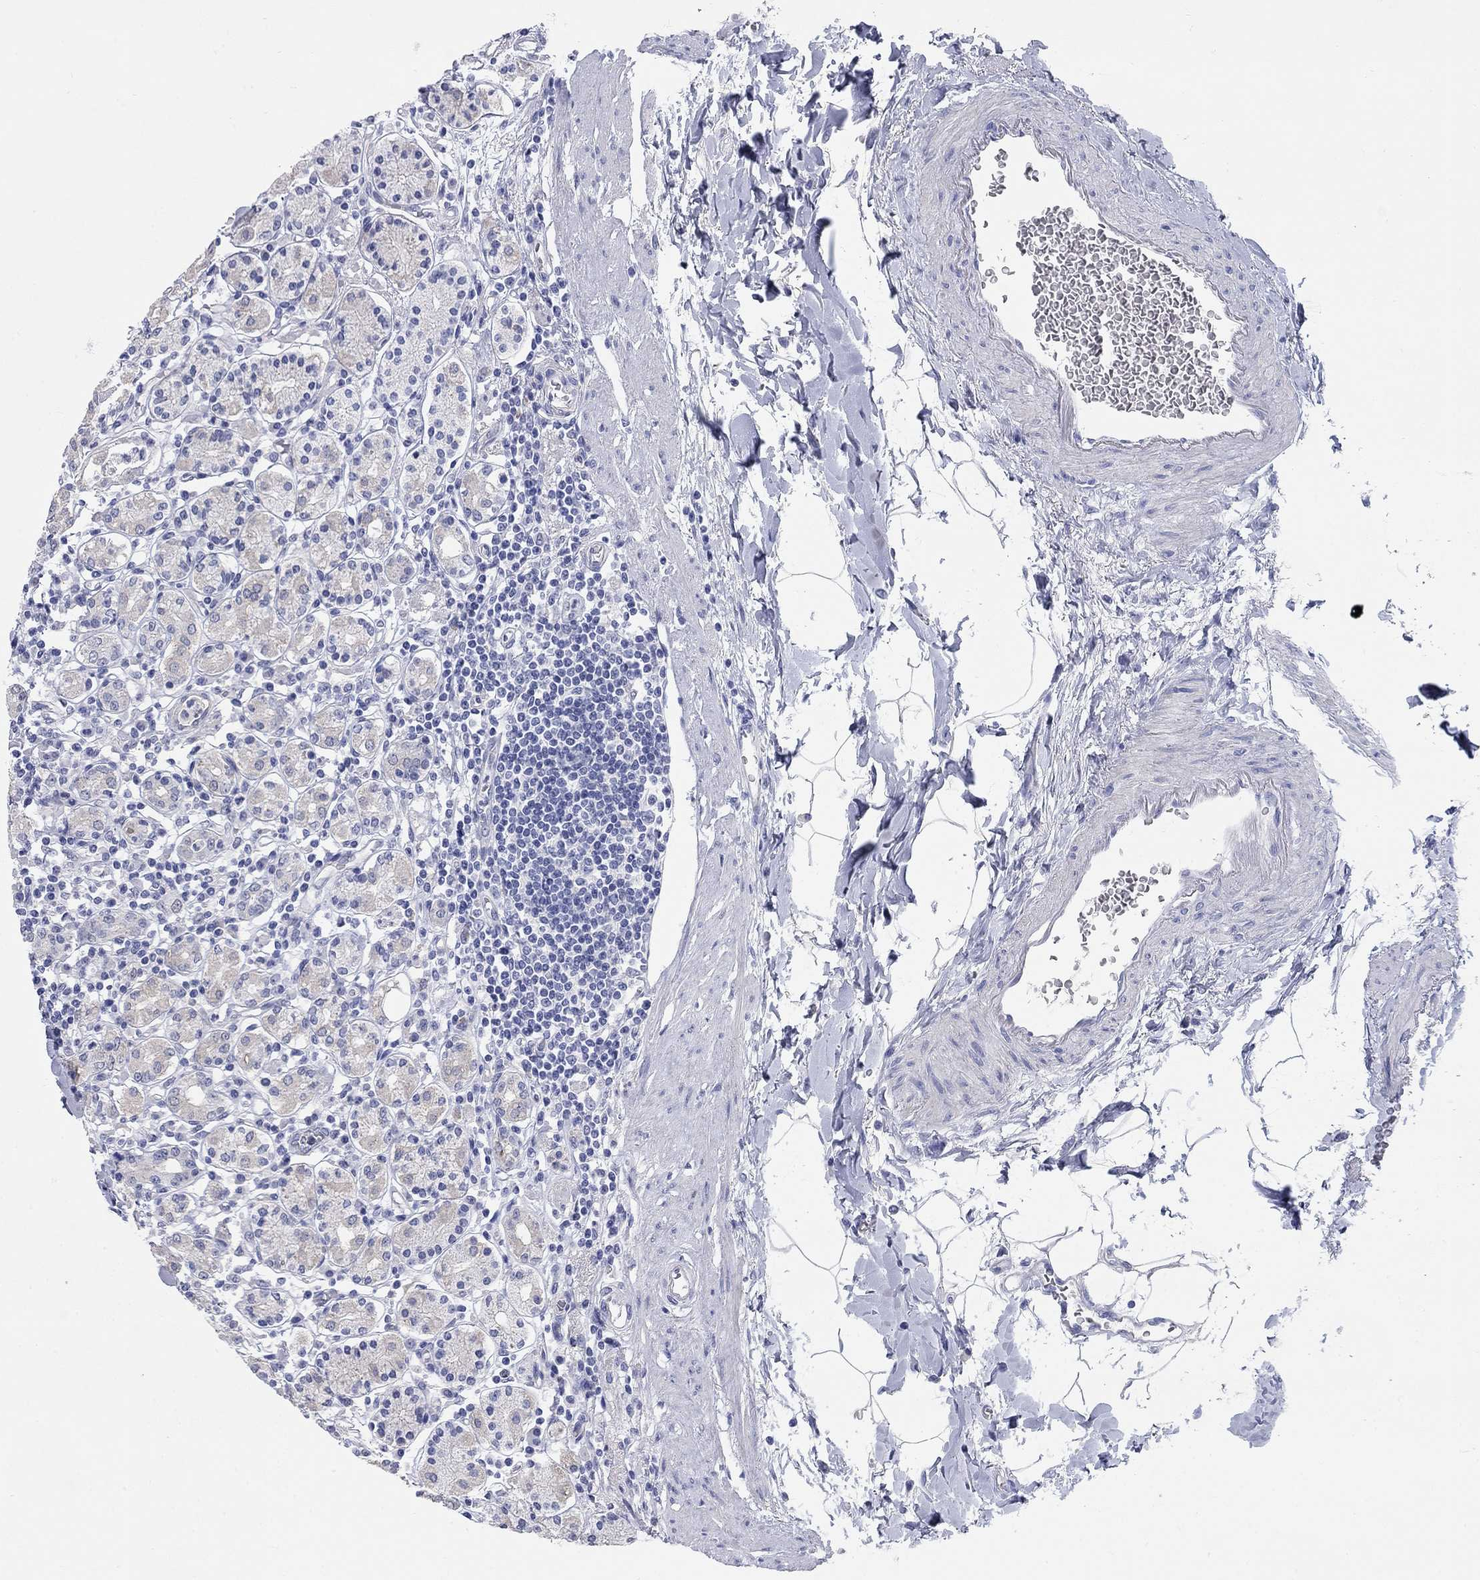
{"staining": {"intensity": "weak", "quantity": "<25%", "location": "cytoplasmic/membranous"}, "tissue": "stomach", "cell_type": "Glandular cells", "image_type": "normal", "snomed": [{"axis": "morphology", "description": "Normal tissue, NOS"}, {"axis": "topography", "description": "Stomach, upper"}, {"axis": "topography", "description": "Stomach"}], "caption": "Immunohistochemistry (IHC) histopathology image of unremarkable human stomach stained for a protein (brown), which demonstrates no staining in glandular cells.", "gene": "WASF3", "patient": {"sex": "male", "age": 62}}